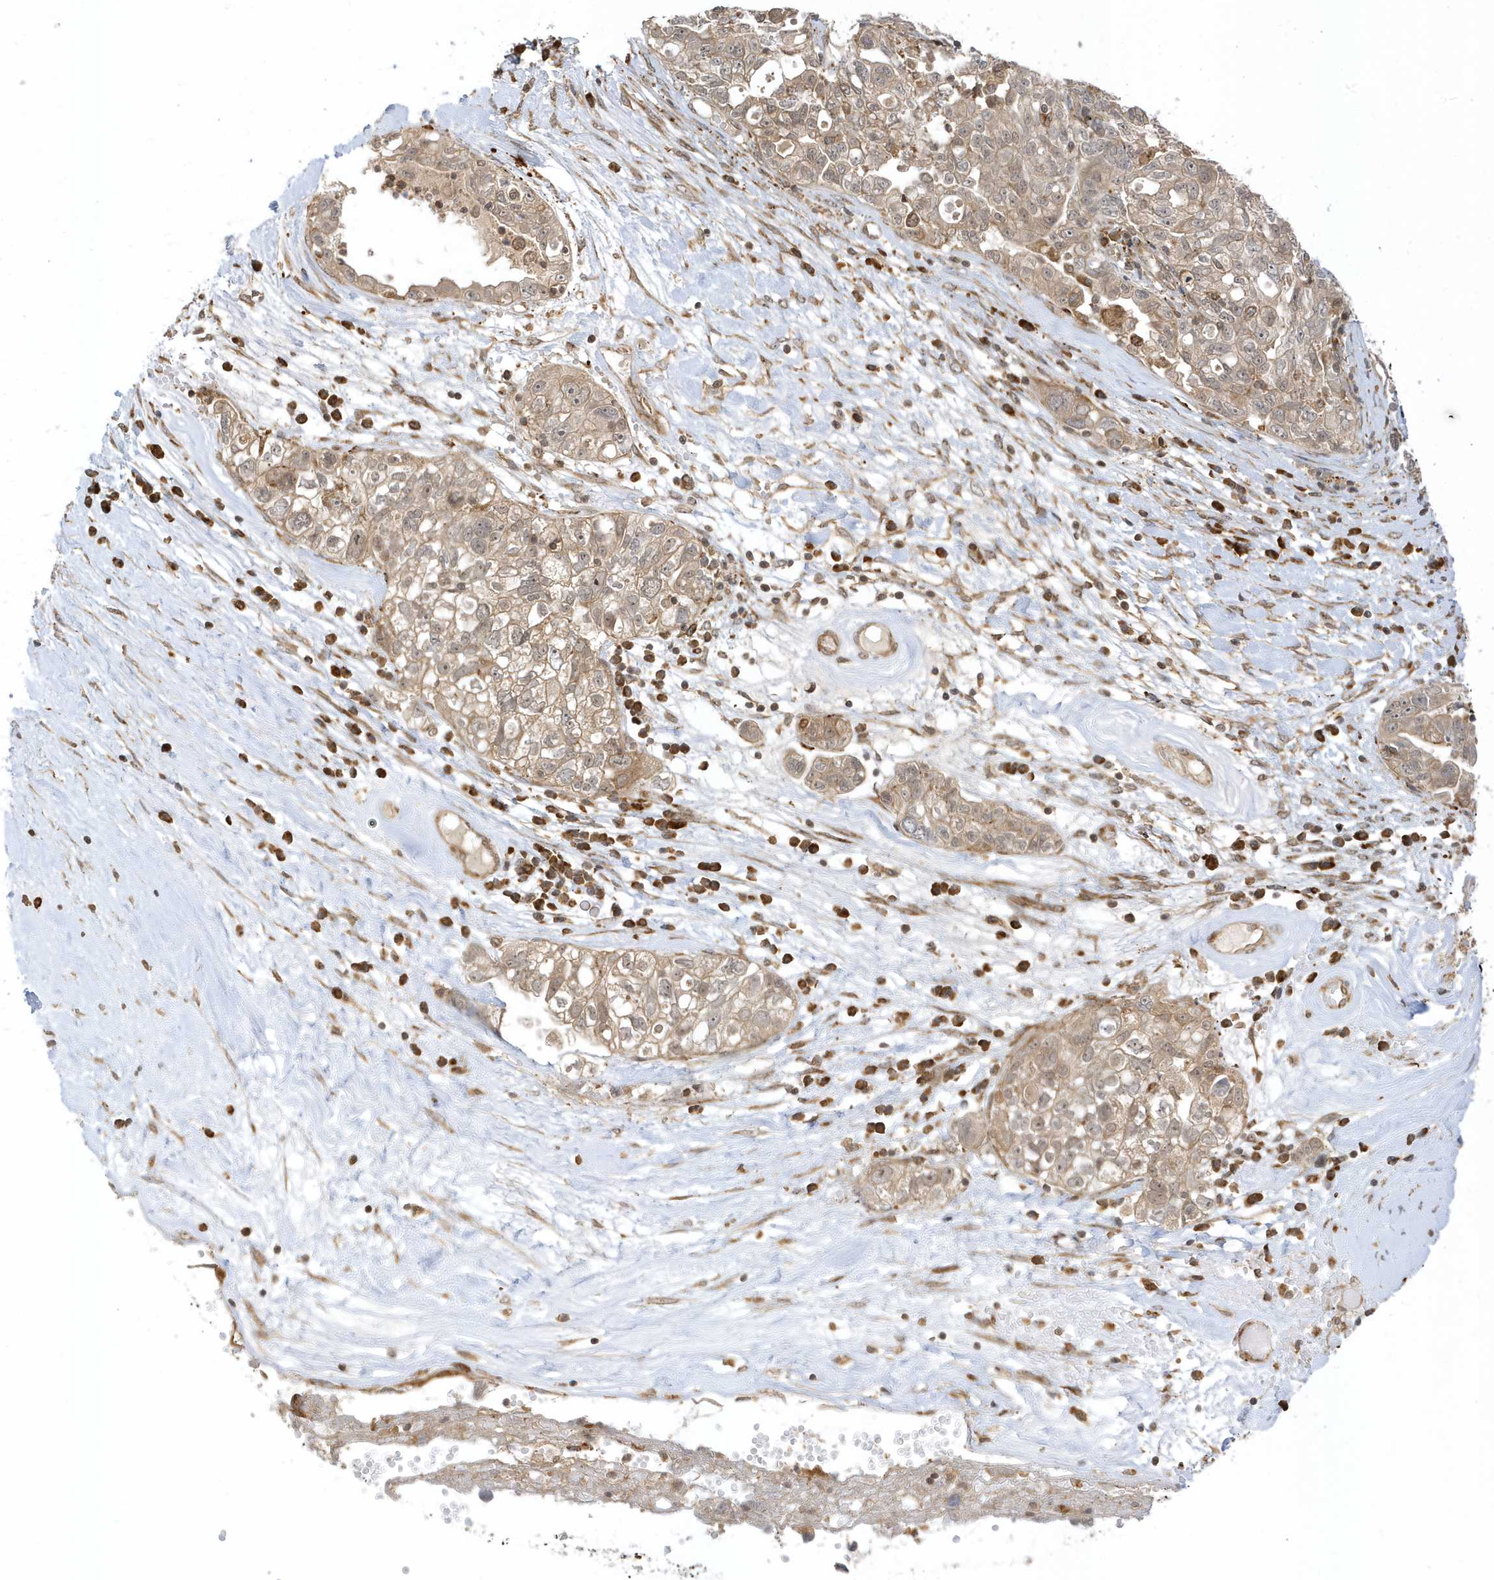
{"staining": {"intensity": "weak", "quantity": ">75%", "location": "cytoplasmic/membranous"}, "tissue": "ovarian cancer", "cell_type": "Tumor cells", "image_type": "cancer", "snomed": [{"axis": "morphology", "description": "Carcinoma, NOS"}, {"axis": "morphology", "description": "Cystadenocarcinoma, serous, NOS"}, {"axis": "topography", "description": "Ovary"}], "caption": "DAB (3,3'-diaminobenzidine) immunohistochemical staining of ovarian carcinoma demonstrates weak cytoplasmic/membranous protein staining in approximately >75% of tumor cells.", "gene": "METTL21A", "patient": {"sex": "female", "age": 69}}